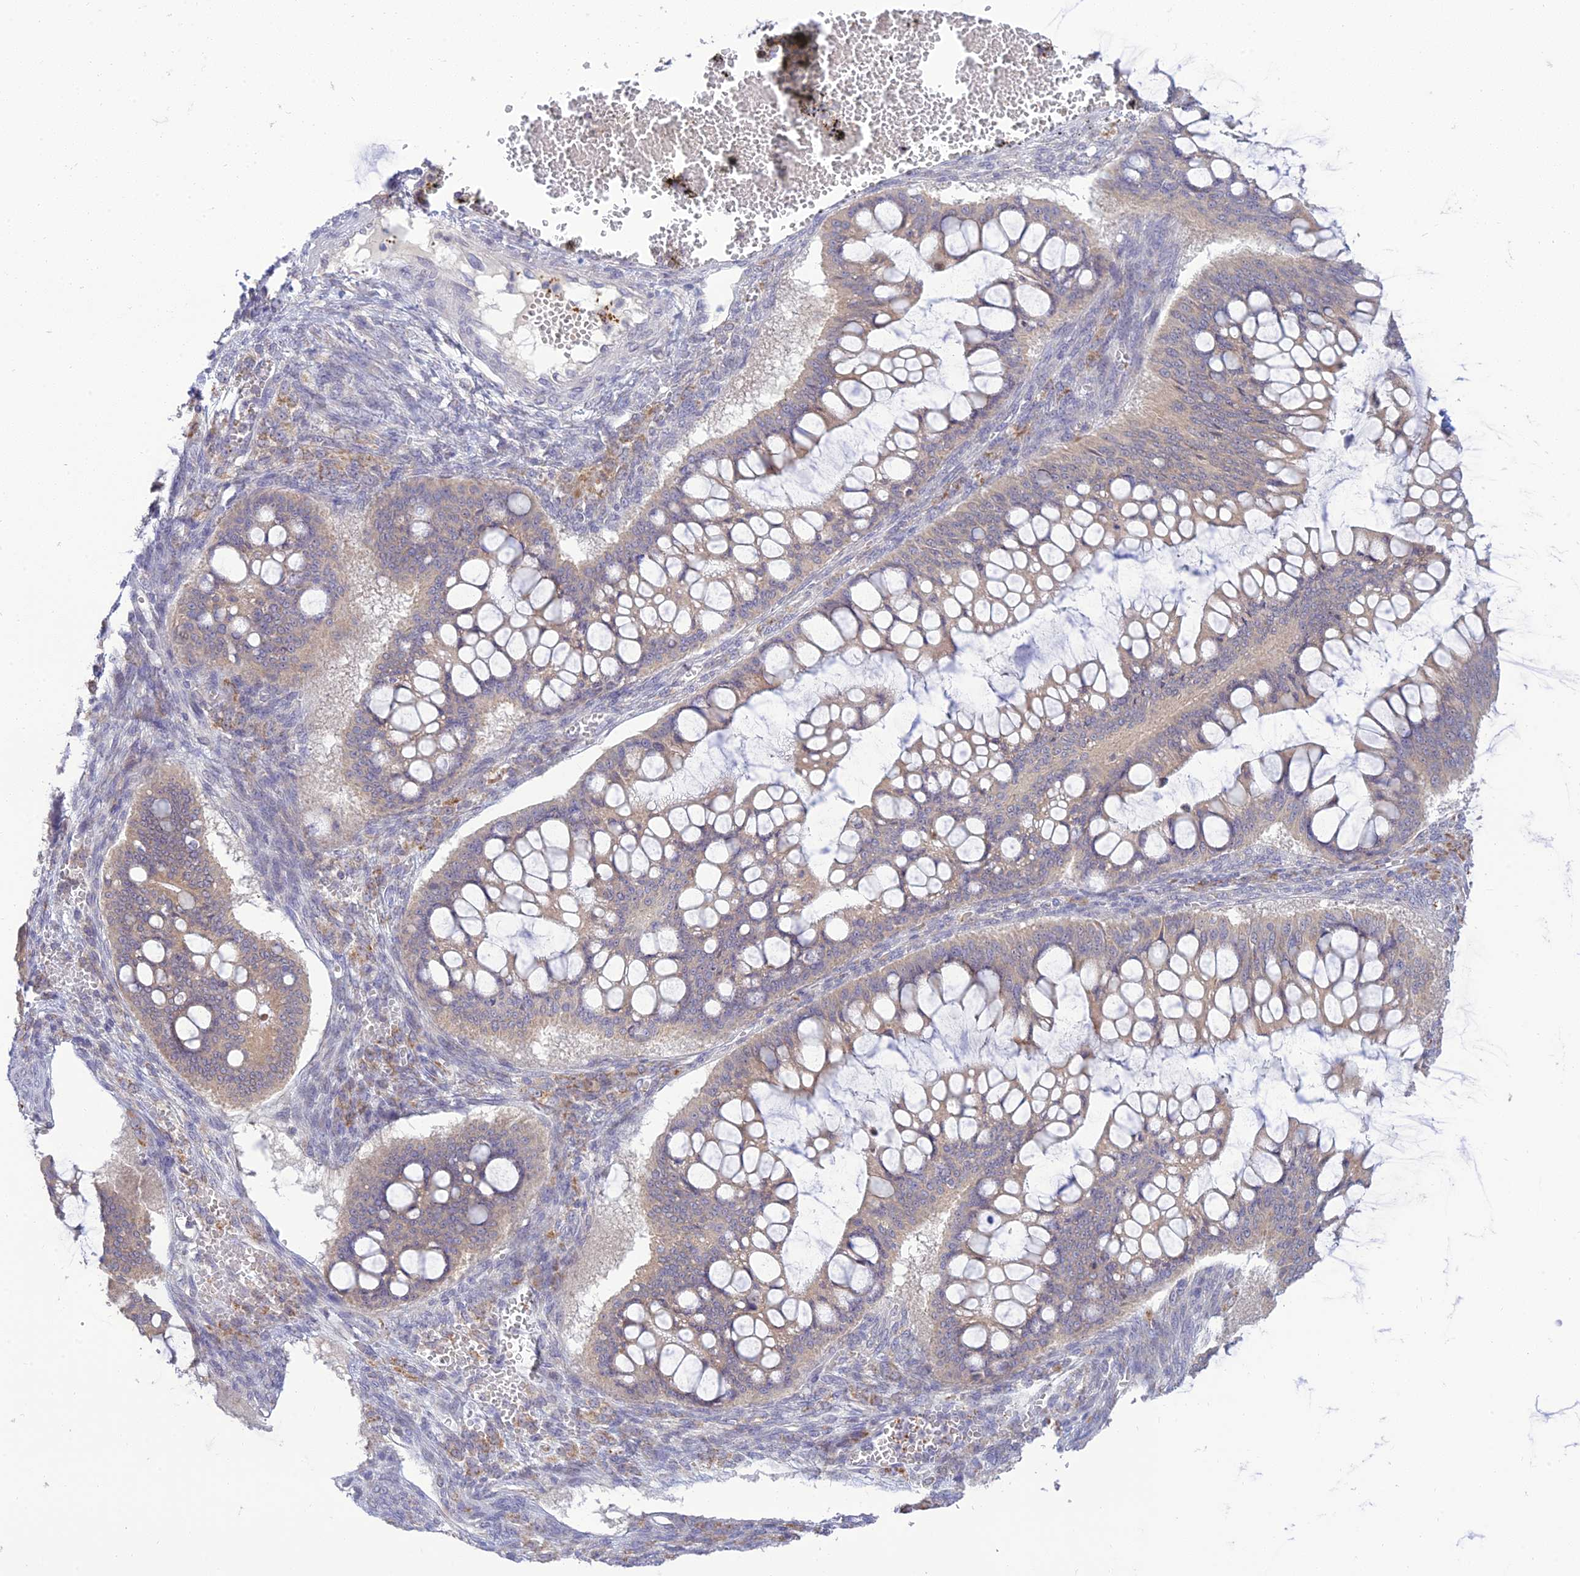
{"staining": {"intensity": "weak", "quantity": "25%-75%", "location": "cytoplasmic/membranous"}, "tissue": "ovarian cancer", "cell_type": "Tumor cells", "image_type": "cancer", "snomed": [{"axis": "morphology", "description": "Cystadenocarcinoma, mucinous, NOS"}, {"axis": "topography", "description": "Ovary"}], "caption": "This is an image of immunohistochemistry staining of ovarian mucinous cystadenocarcinoma, which shows weak expression in the cytoplasmic/membranous of tumor cells.", "gene": "TMEM40", "patient": {"sex": "female", "age": 73}}